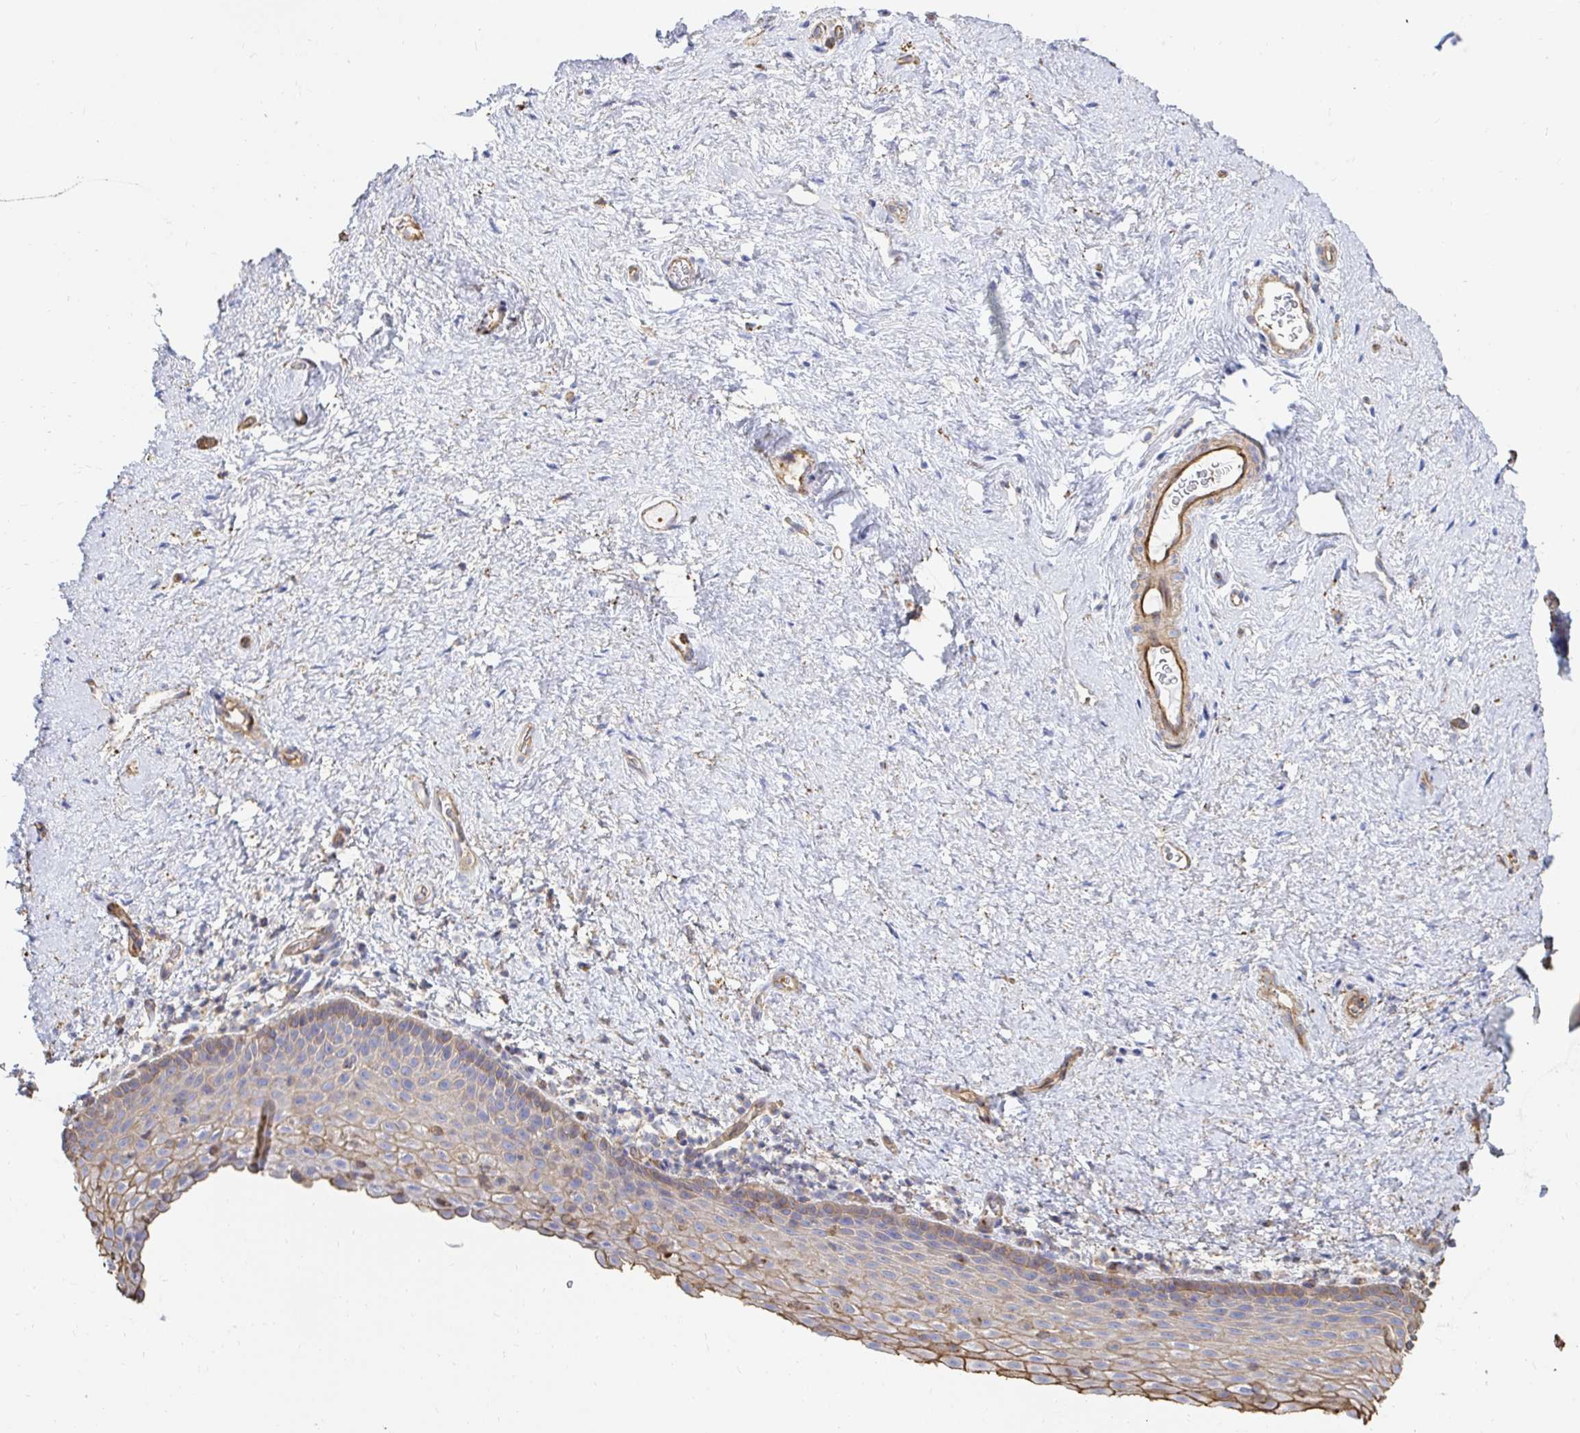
{"staining": {"intensity": "moderate", "quantity": "25%-75%", "location": "cytoplasmic/membranous"}, "tissue": "vagina", "cell_type": "Squamous epithelial cells", "image_type": "normal", "snomed": [{"axis": "morphology", "description": "Normal tissue, NOS"}, {"axis": "topography", "description": "Vagina"}], "caption": "Protein analysis of unremarkable vagina shows moderate cytoplasmic/membranous positivity in approximately 25%-75% of squamous epithelial cells. (Stains: DAB (3,3'-diaminobenzidine) in brown, nuclei in blue, Microscopy: brightfield microscopy at high magnification).", "gene": "PTPN14", "patient": {"sex": "female", "age": 61}}